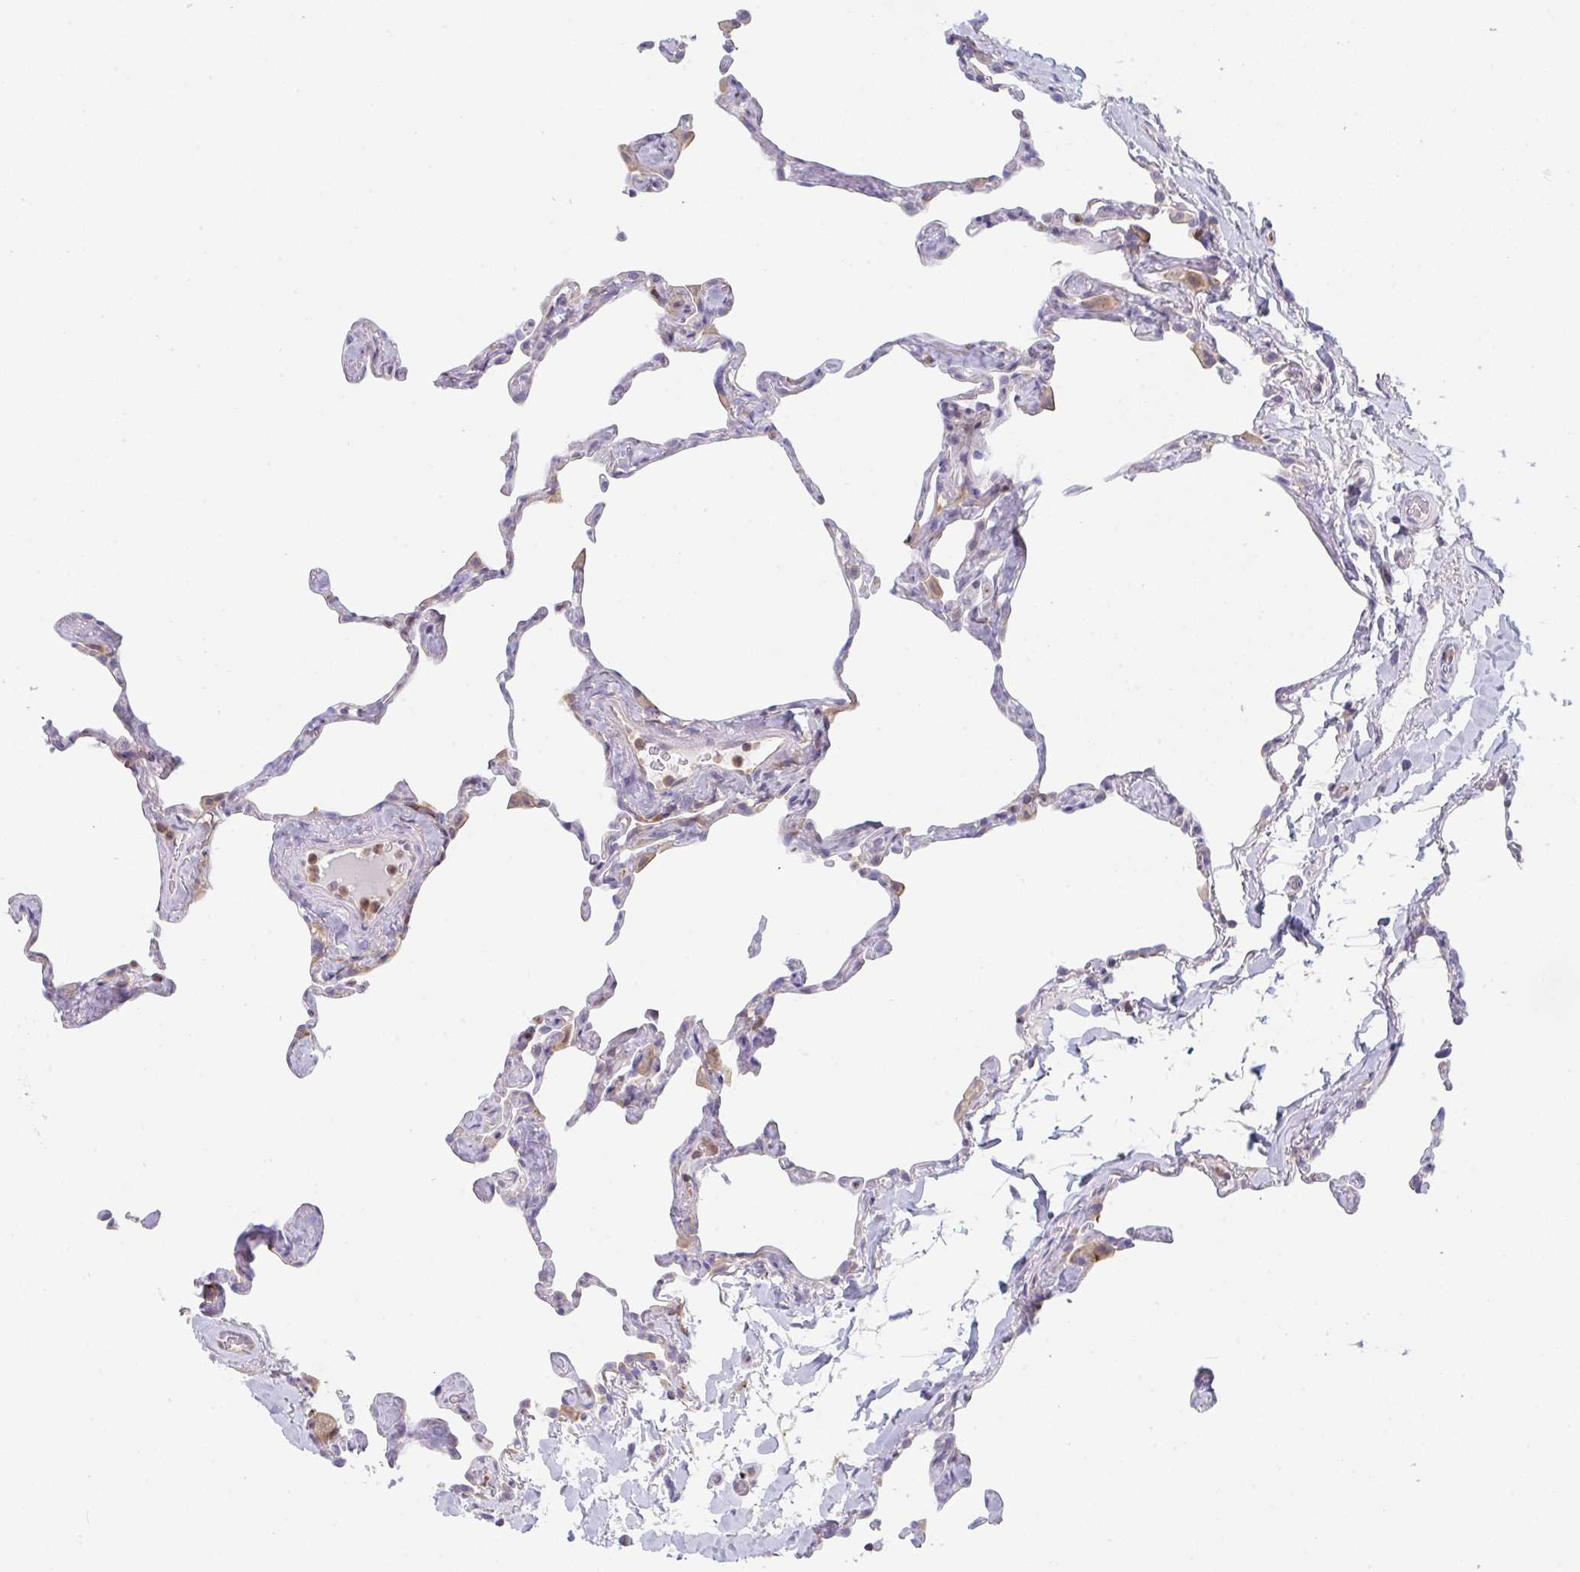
{"staining": {"intensity": "moderate", "quantity": "<25%", "location": "cytoplasmic/membranous"}, "tissue": "lung", "cell_type": "Alveolar cells", "image_type": "normal", "snomed": [{"axis": "morphology", "description": "Normal tissue, NOS"}, {"axis": "topography", "description": "Lung"}], "caption": "Immunohistochemical staining of unremarkable lung shows low levels of moderate cytoplasmic/membranous staining in about <25% of alveolar cells. Nuclei are stained in blue.", "gene": "DISP2", "patient": {"sex": "male", "age": 65}}